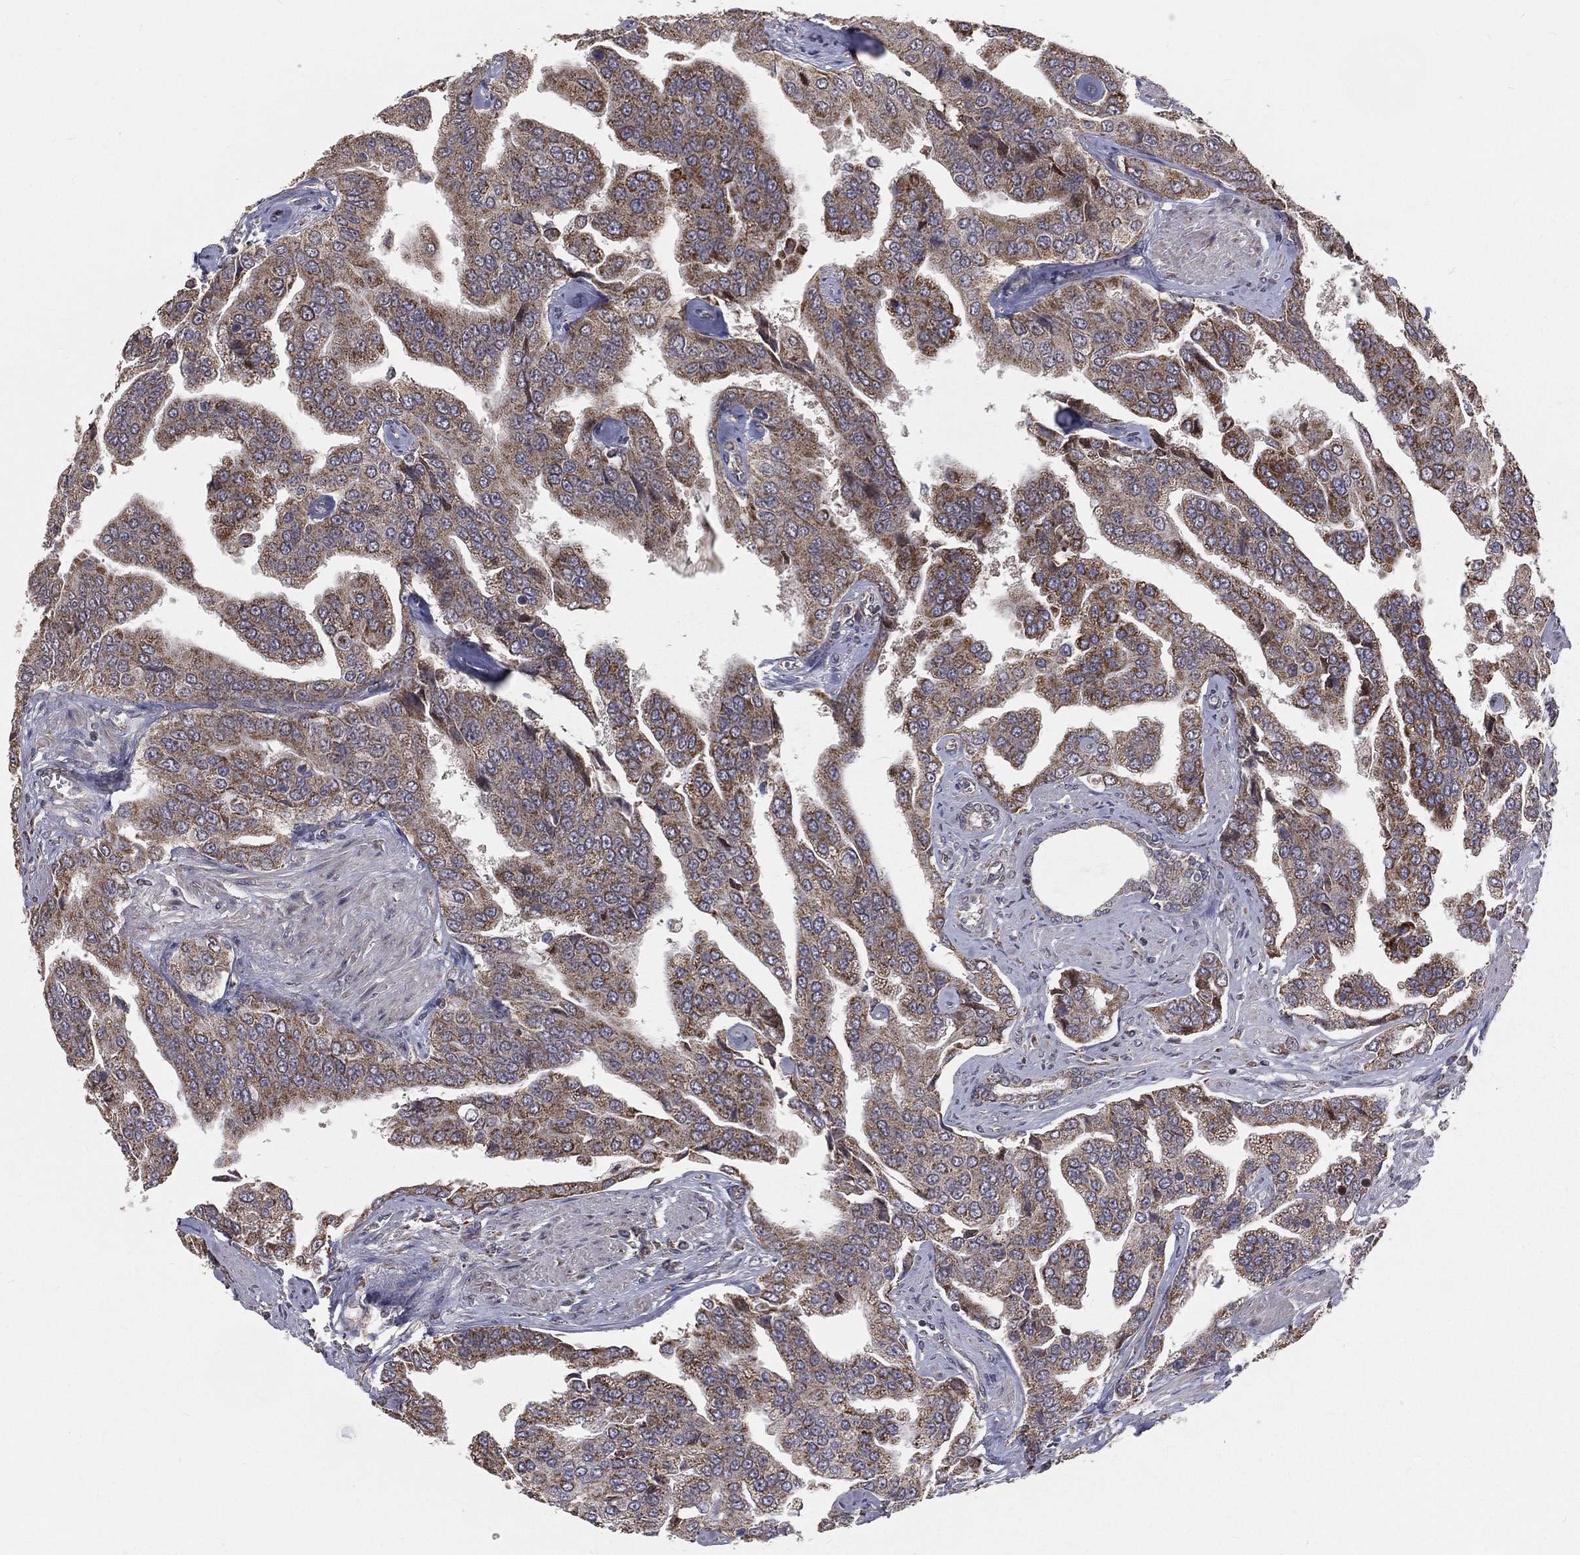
{"staining": {"intensity": "moderate", "quantity": ">75%", "location": "cytoplasmic/membranous"}, "tissue": "prostate cancer", "cell_type": "Tumor cells", "image_type": "cancer", "snomed": [{"axis": "morphology", "description": "Adenocarcinoma, NOS"}, {"axis": "topography", "description": "Prostate and seminal vesicle, NOS"}, {"axis": "topography", "description": "Prostate"}], "caption": "An image of adenocarcinoma (prostate) stained for a protein demonstrates moderate cytoplasmic/membranous brown staining in tumor cells.", "gene": "MRPL46", "patient": {"sex": "male", "age": 69}}